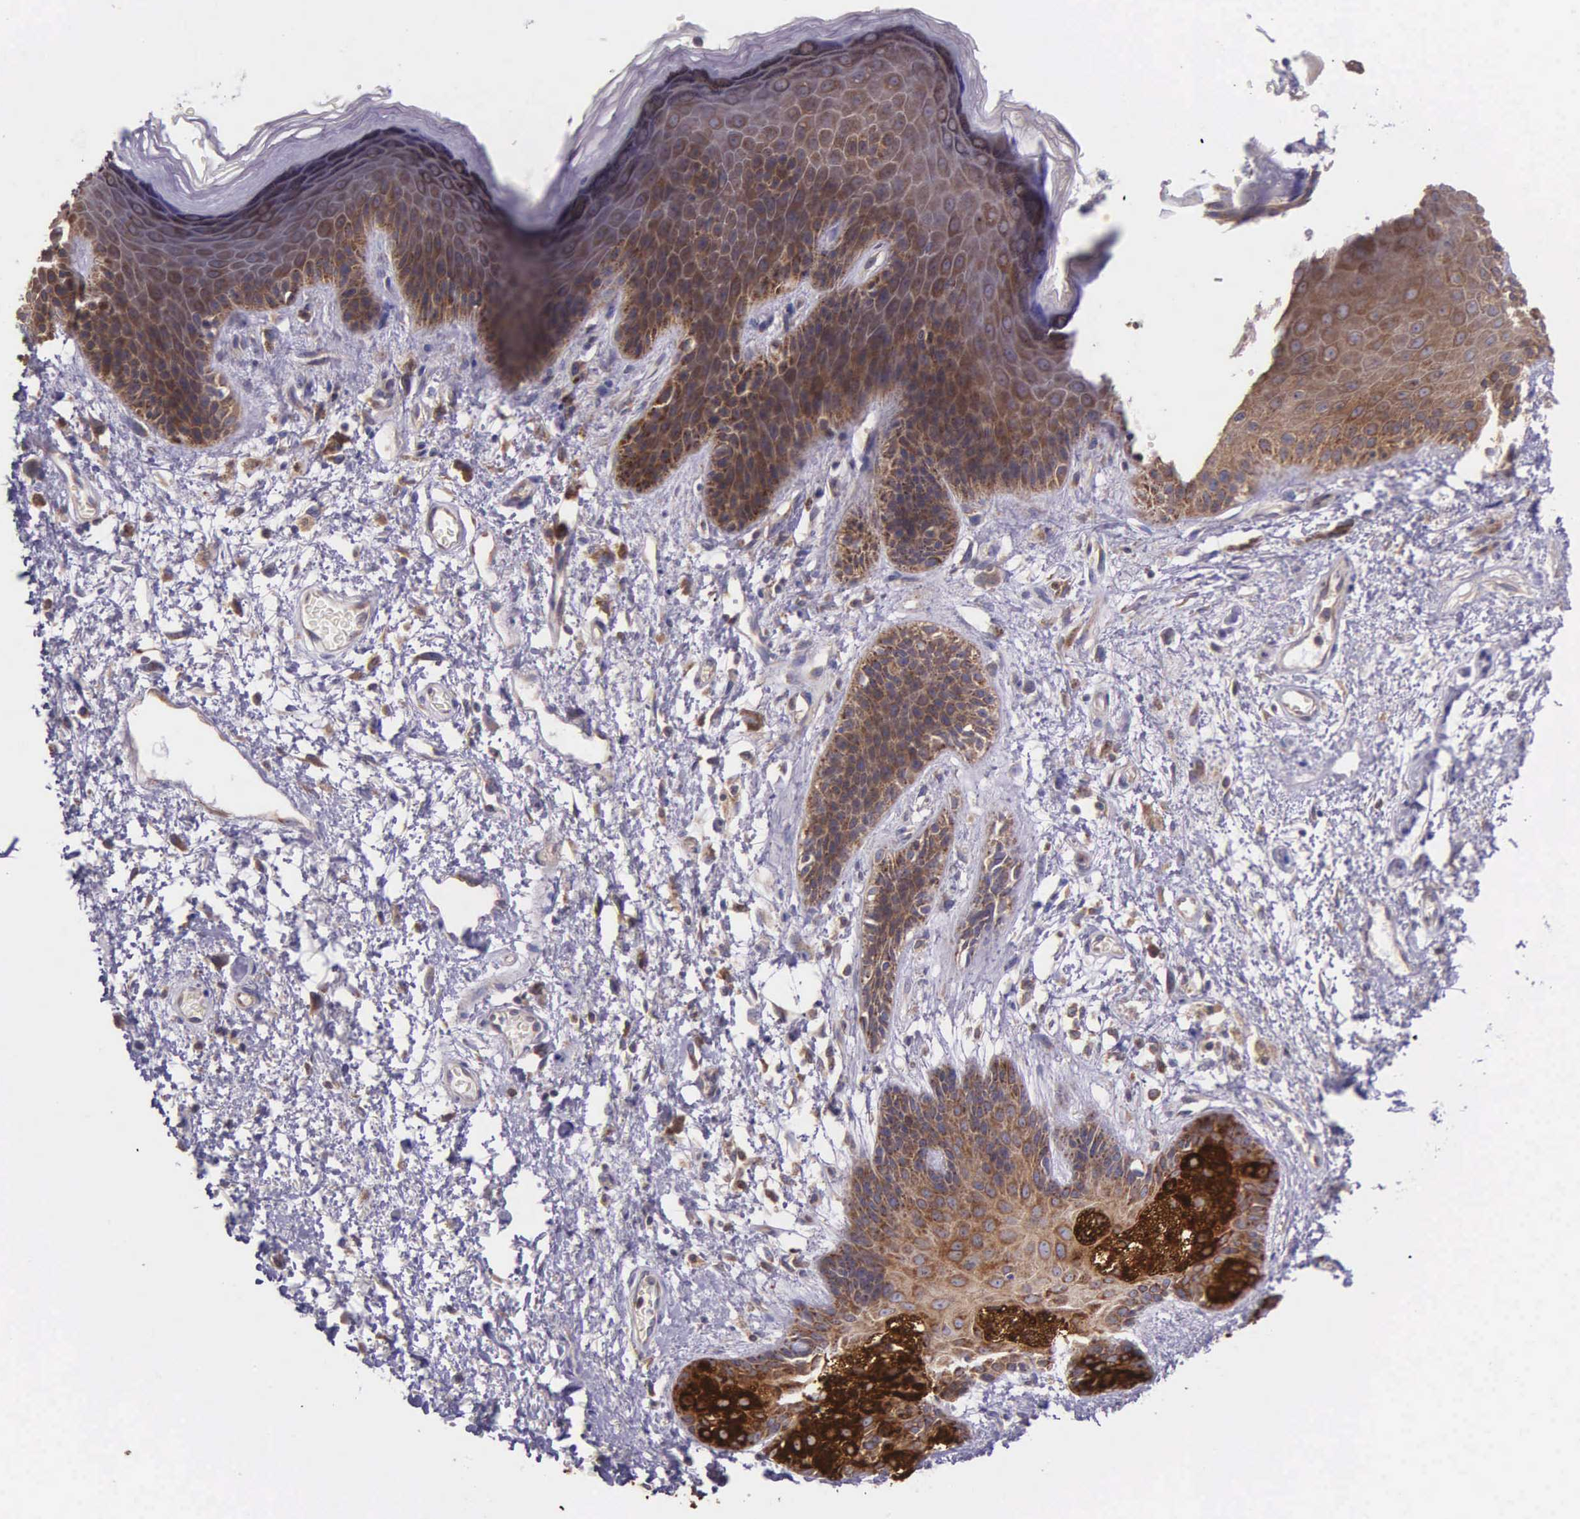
{"staining": {"intensity": "strong", "quantity": ">75%", "location": "cytoplasmic/membranous"}, "tissue": "skin", "cell_type": "Epidermal cells", "image_type": "normal", "snomed": [{"axis": "morphology", "description": "Normal tissue, NOS"}, {"axis": "topography", "description": "Anal"}, {"axis": "topography", "description": "Peripheral nerve tissue"}], "caption": "A high-resolution histopathology image shows immunohistochemistry staining of unremarkable skin, which reveals strong cytoplasmic/membranous expression in about >75% of epidermal cells.", "gene": "NSDHL", "patient": {"sex": "female", "age": 46}}